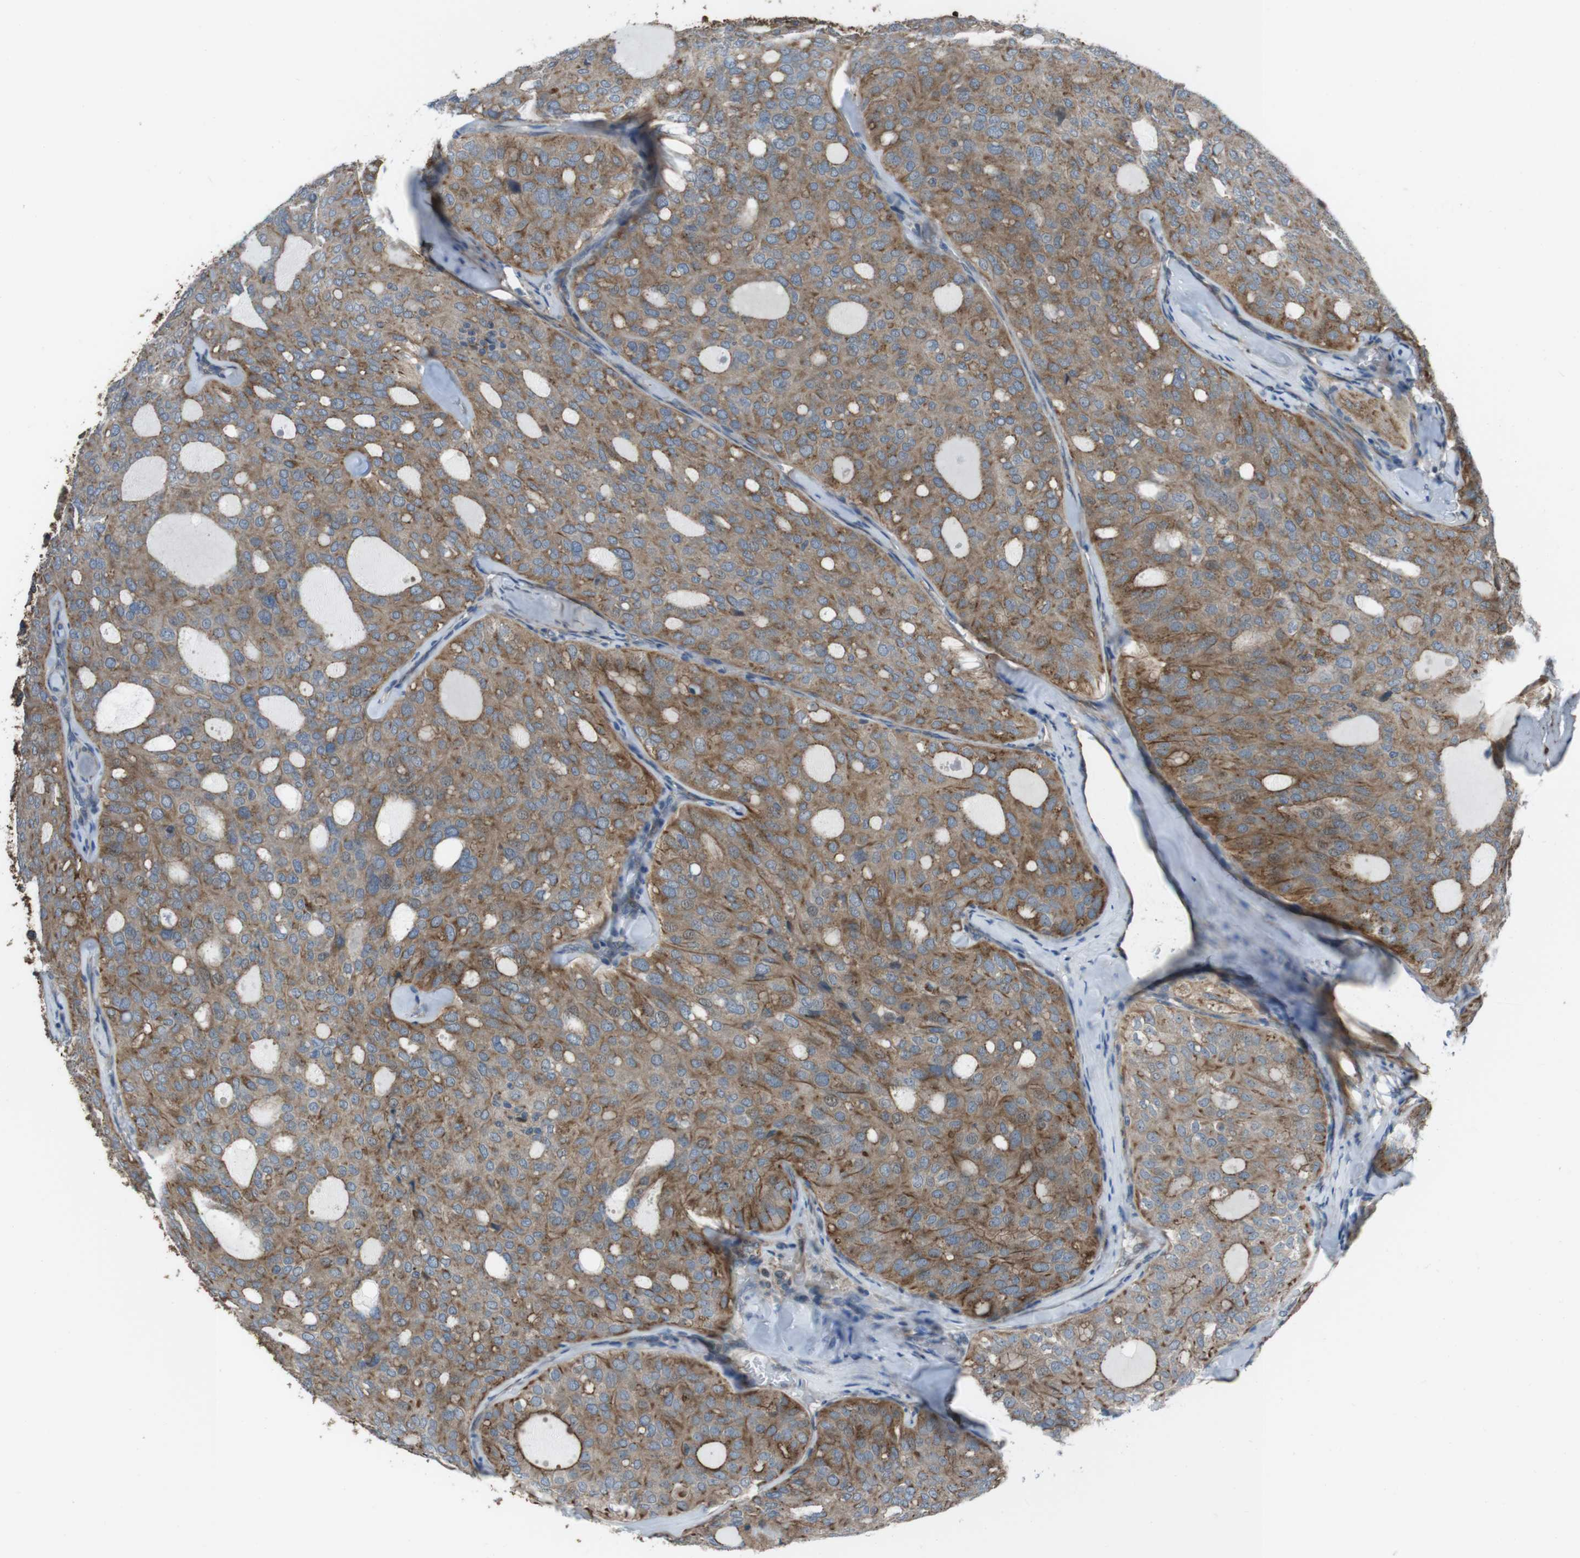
{"staining": {"intensity": "moderate", "quantity": ">75%", "location": "cytoplasmic/membranous"}, "tissue": "thyroid cancer", "cell_type": "Tumor cells", "image_type": "cancer", "snomed": [{"axis": "morphology", "description": "Follicular adenoma carcinoma, NOS"}, {"axis": "topography", "description": "Thyroid gland"}], "caption": "Follicular adenoma carcinoma (thyroid) stained with DAB (3,3'-diaminobenzidine) immunohistochemistry displays medium levels of moderate cytoplasmic/membranous staining in approximately >75% of tumor cells.", "gene": "FAM174B", "patient": {"sex": "male", "age": 75}}